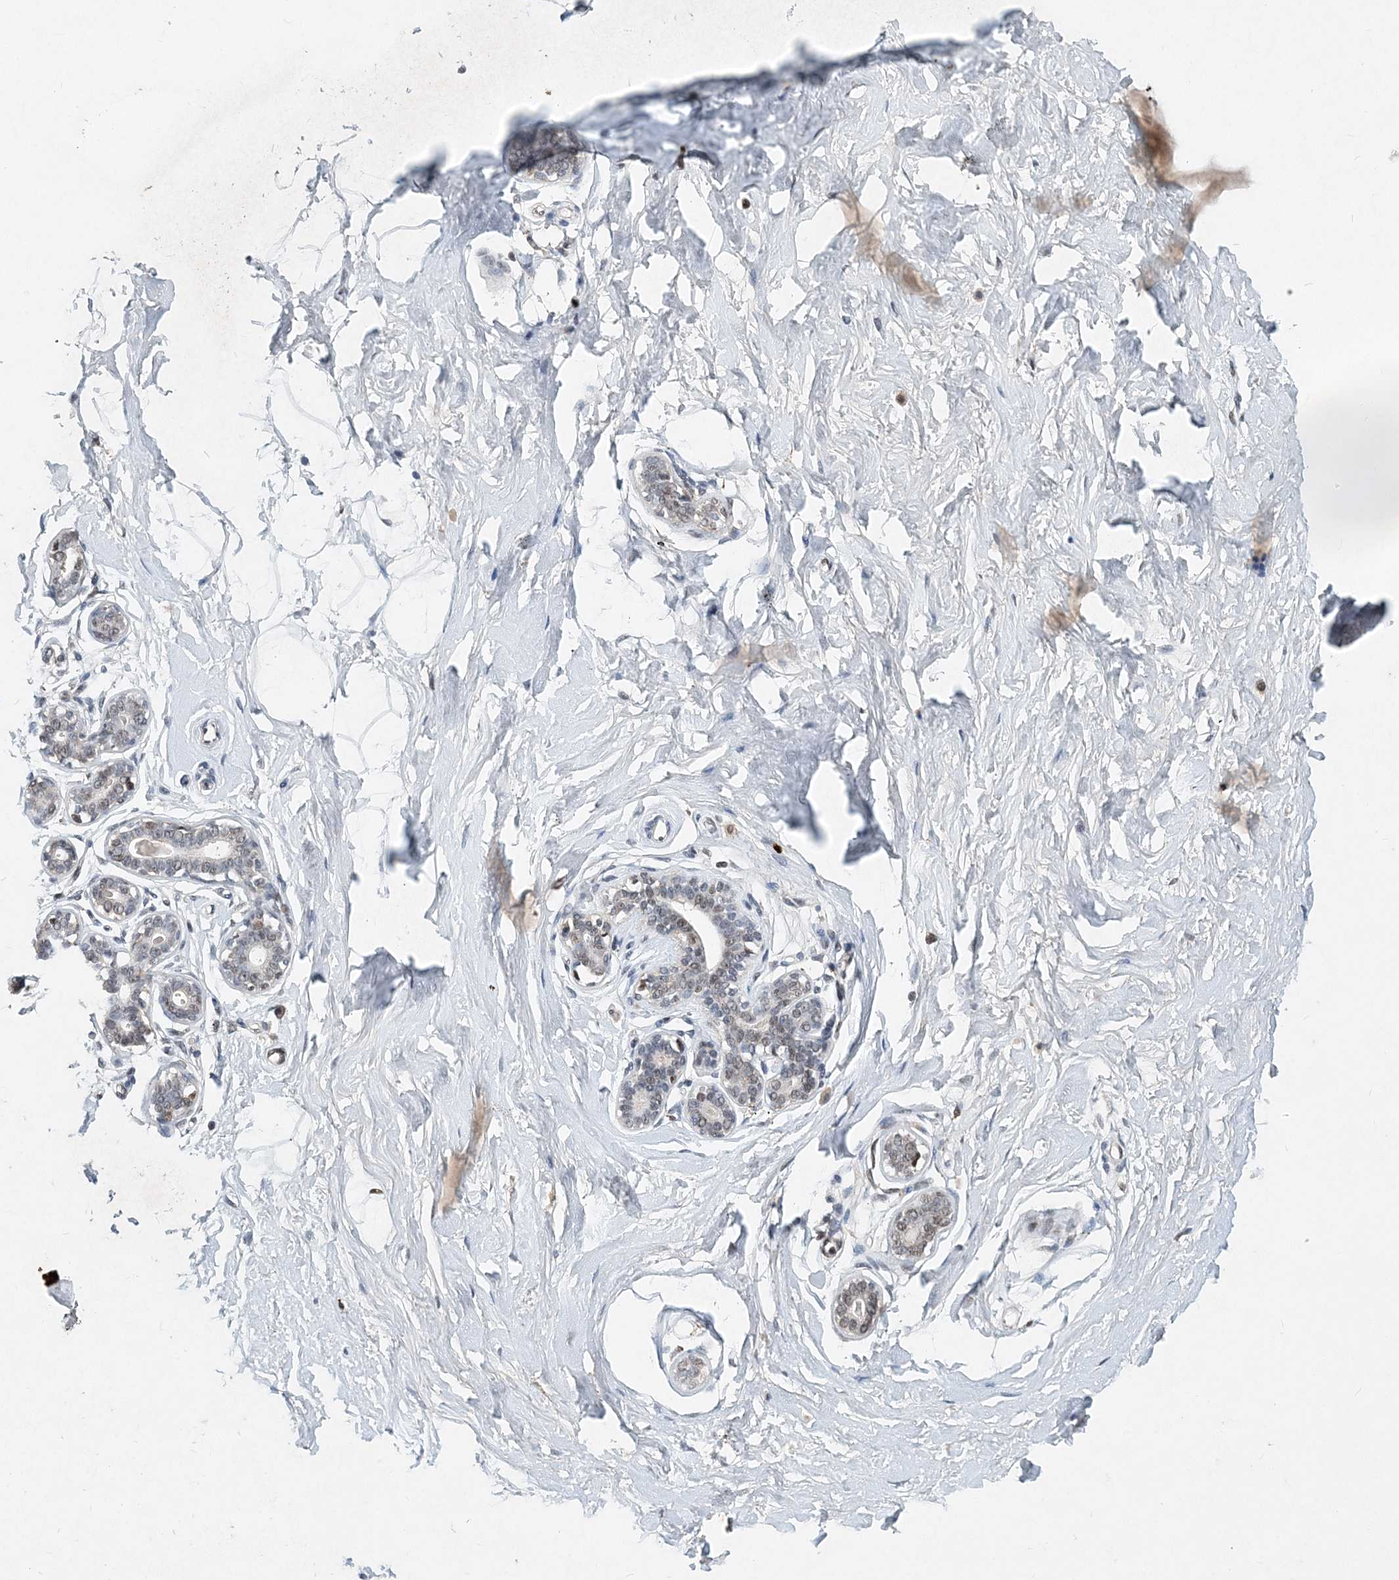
{"staining": {"intensity": "negative", "quantity": "none", "location": "none"}, "tissue": "breast", "cell_type": "Adipocytes", "image_type": "normal", "snomed": [{"axis": "morphology", "description": "Normal tissue, NOS"}, {"axis": "morphology", "description": "Adenoma, NOS"}, {"axis": "topography", "description": "Breast"}], "caption": "Breast was stained to show a protein in brown. There is no significant expression in adipocytes. (Immunohistochemistry (ihc), brightfield microscopy, high magnification).", "gene": "KPNA4", "patient": {"sex": "female", "age": 23}}